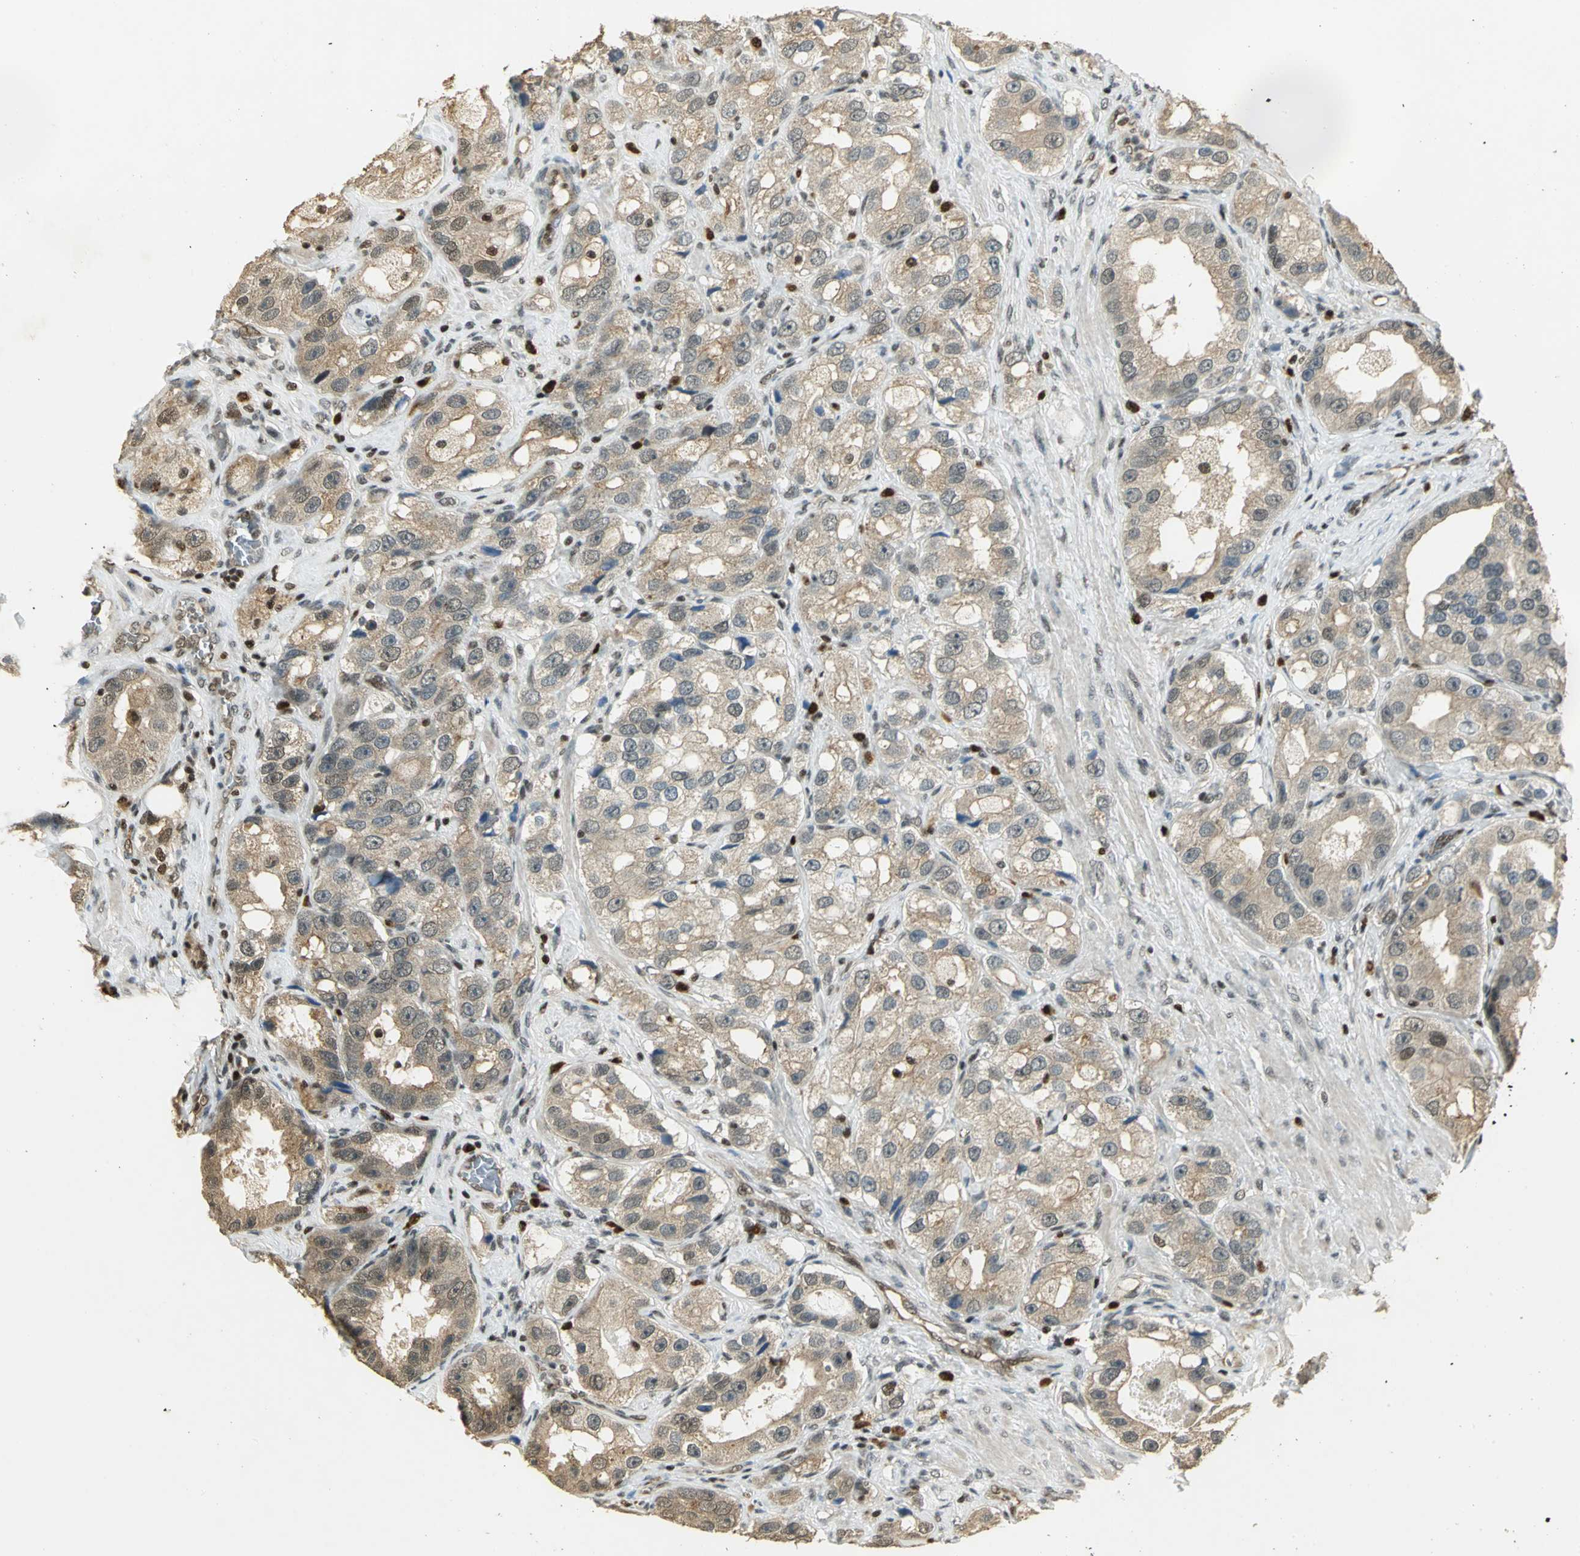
{"staining": {"intensity": "weak", "quantity": ">75%", "location": "cytoplasmic/membranous,nuclear"}, "tissue": "prostate cancer", "cell_type": "Tumor cells", "image_type": "cancer", "snomed": [{"axis": "morphology", "description": "Adenocarcinoma, High grade"}, {"axis": "topography", "description": "Prostate"}], "caption": "Brown immunohistochemical staining in prostate adenocarcinoma (high-grade) exhibits weak cytoplasmic/membranous and nuclear positivity in about >75% of tumor cells.", "gene": "ELF1", "patient": {"sex": "male", "age": 63}}